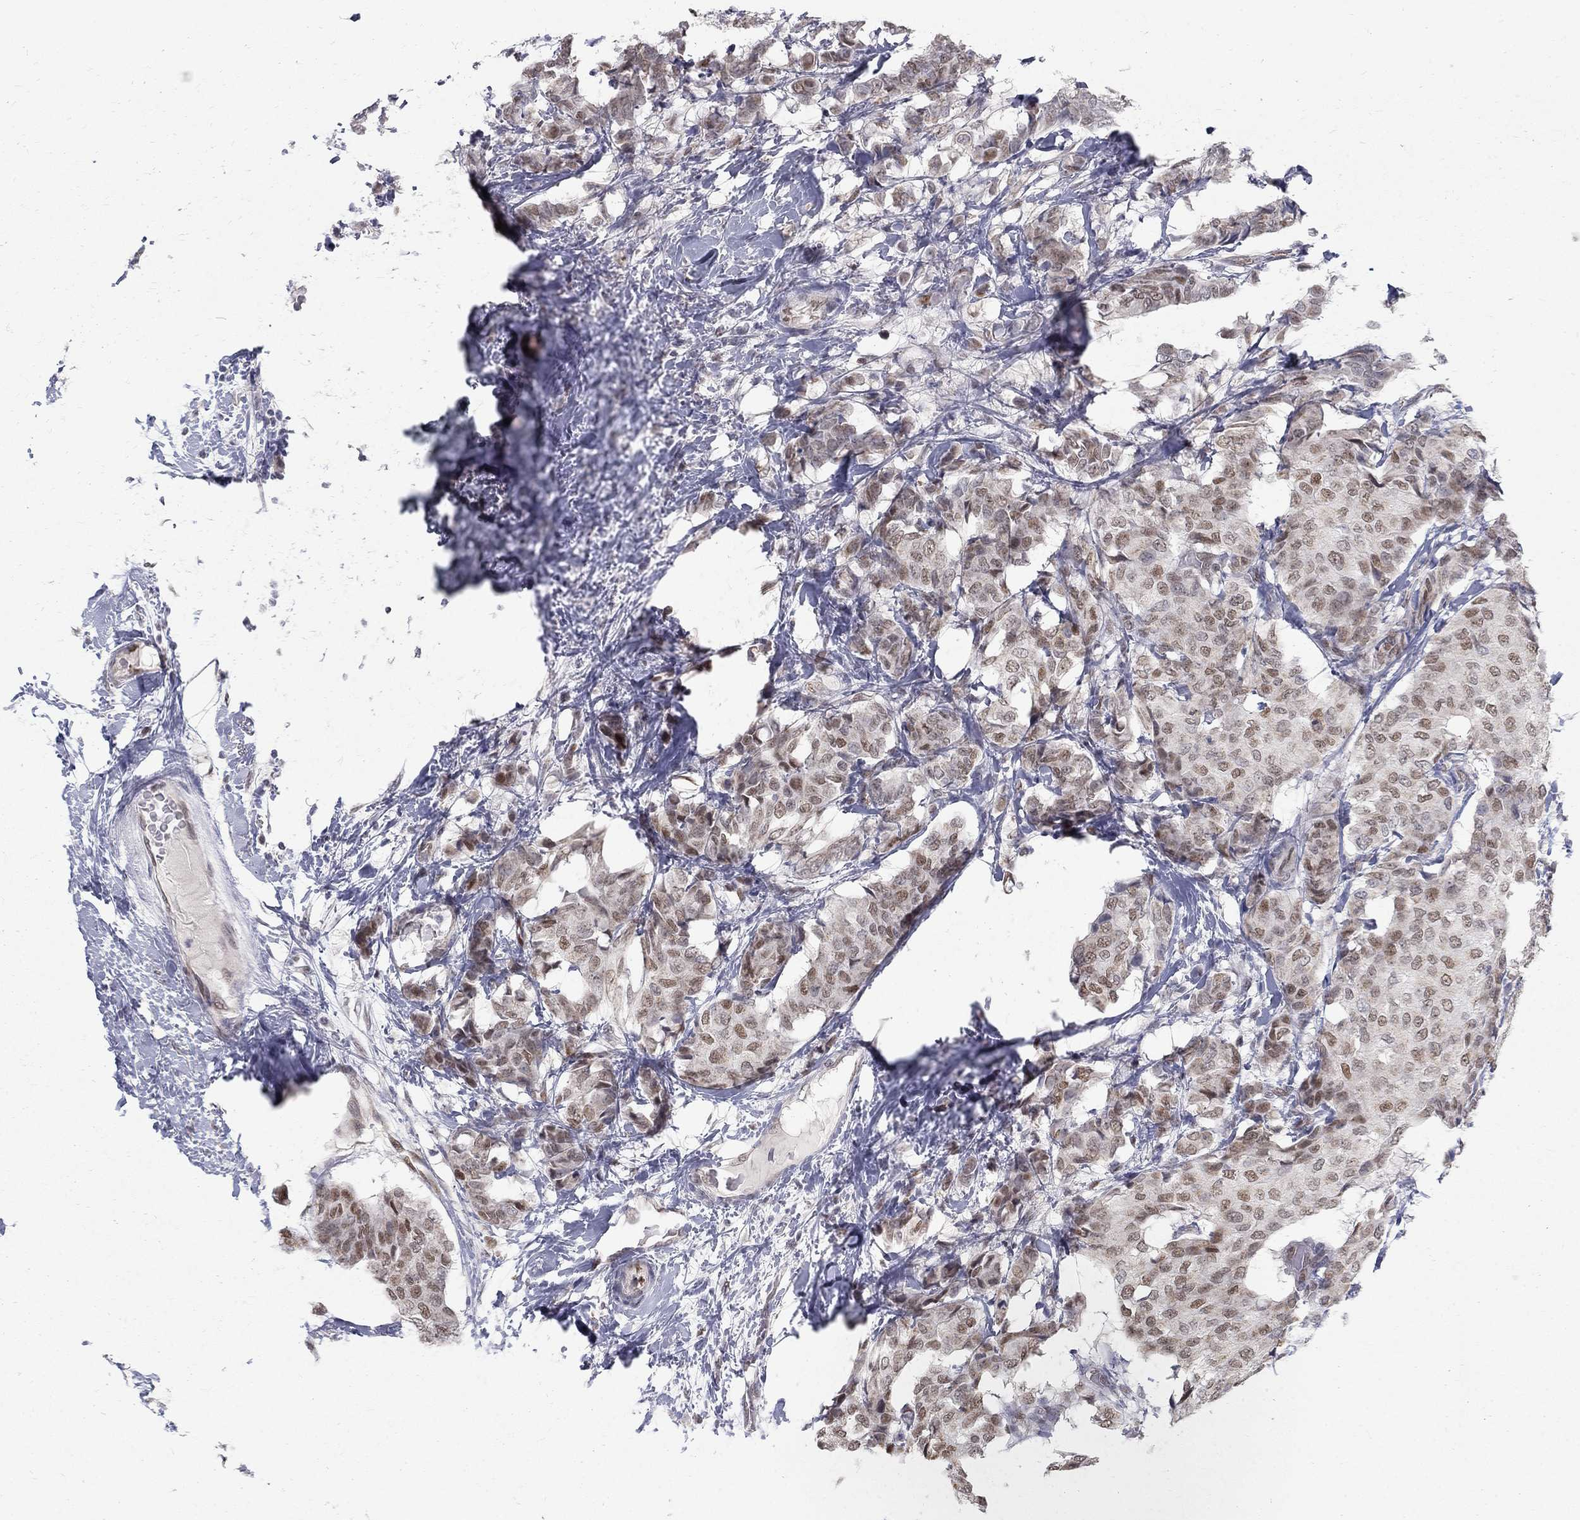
{"staining": {"intensity": "strong", "quantity": "25%-75%", "location": "nuclear"}, "tissue": "breast cancer", "cell_type": "Tumor cells", "image_type": "cancer", "snomed": [{"axis": "morphology", "description": "Duct carcinoma"}, {"axis": "topography", "description": "Breast"}], "caption": "Immunohistochemical staining of breast cancer shows strong nuclear protein expression in about 25%-75% of tumor cells.", "gene": "GCFC2", "patient": {"sex": "female", "age": 75}}